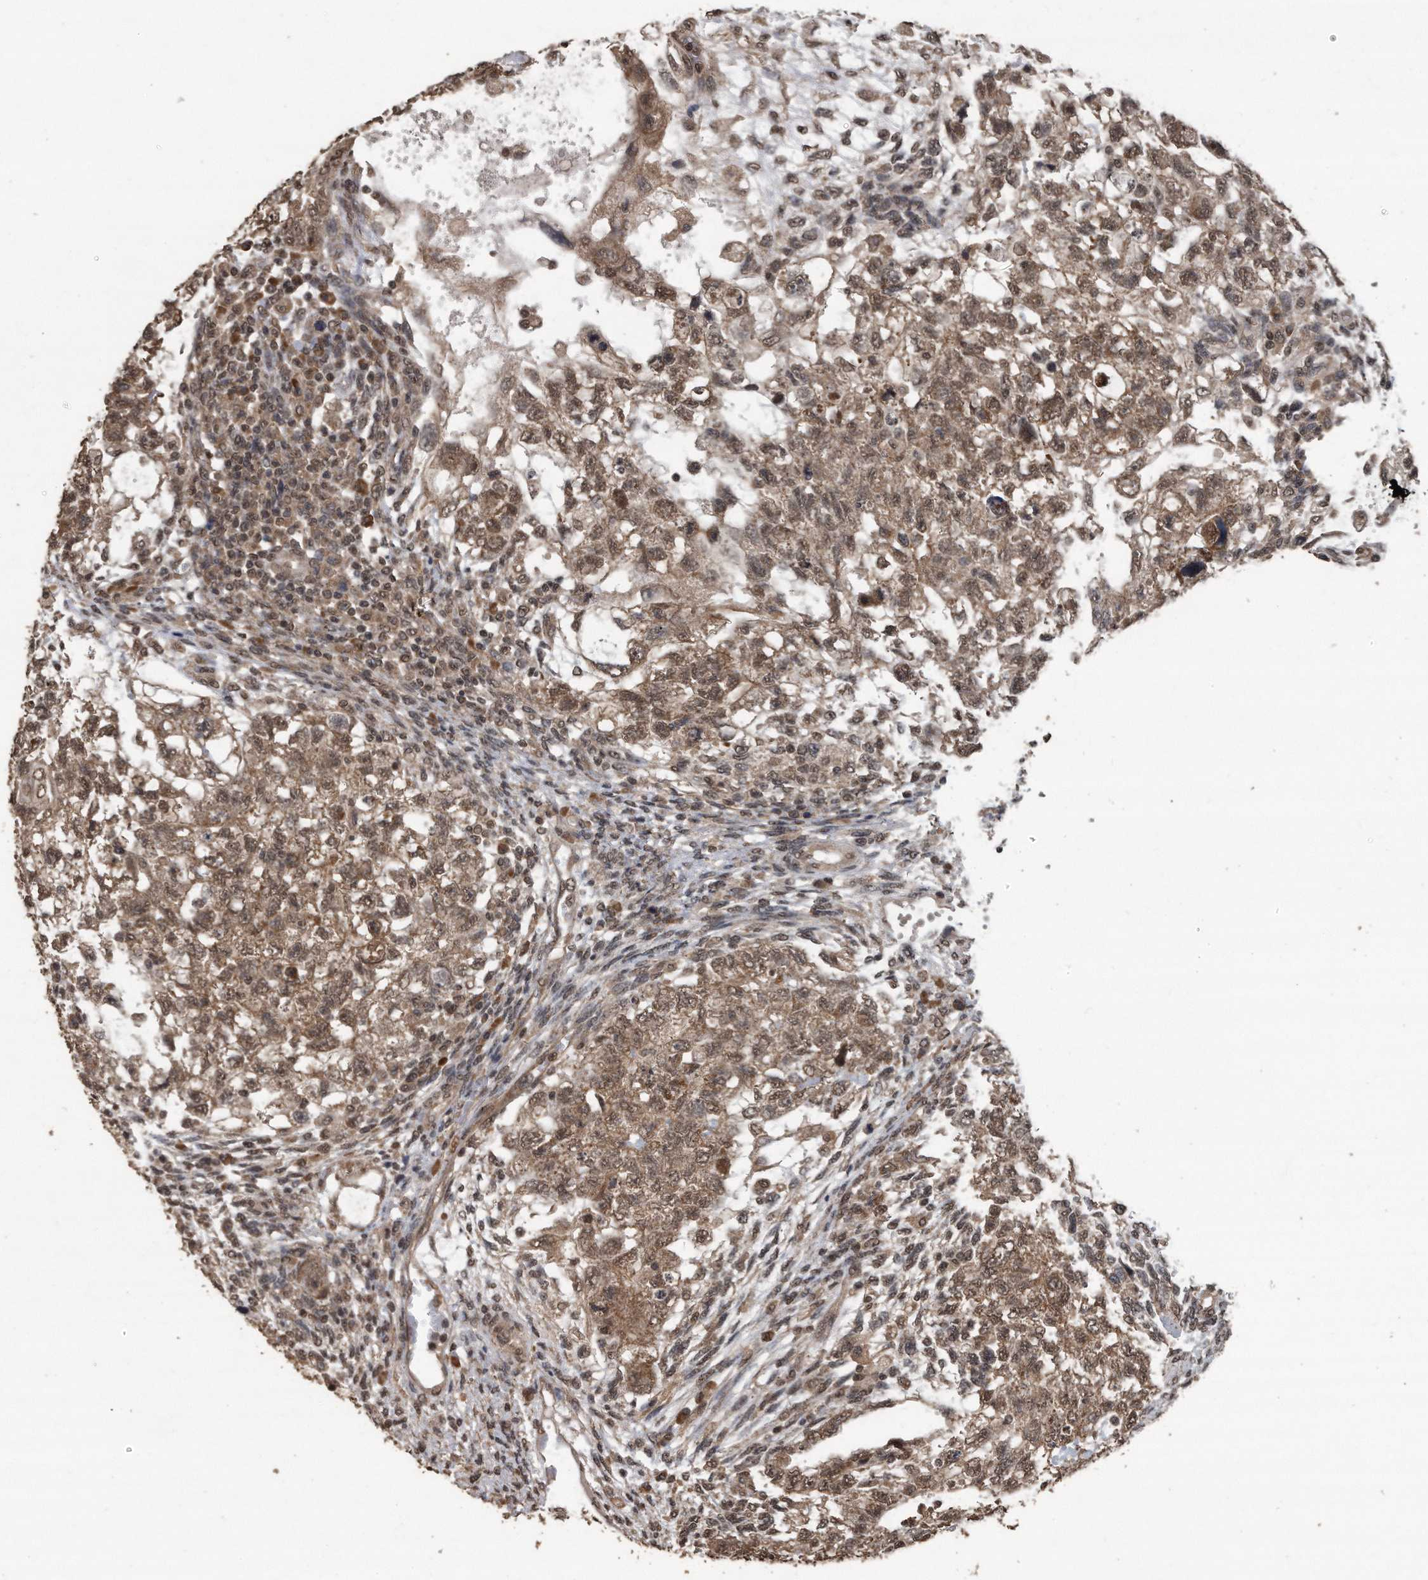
{"staining": {"intensity": "moderate", "quantity": ">75%", "location": "cytoplasmic/membranous,nuclear"}, "tissue": "testis cancer", "cell_type": "Tumor cells", "image_type": "cancer", "snomed": [{"axis": "morphology", "description": "Normal tissue, NOS"}, {"axis": "morphology", "description": "Carcinoma, Embryonal, NOS"}, {"axis": "topography", "description": "Testis"}], "caption": "A brown stain shows moderate cytoplasmic/membranous and nuclear expression of a protein in human testis cancer (embryonal carcinoma) tumor cells. (DAB = brown stain, brightfield microscopy at high magnification).", "gene": "CRYZL1", "patient": {"sex": "male", "age": 36}}